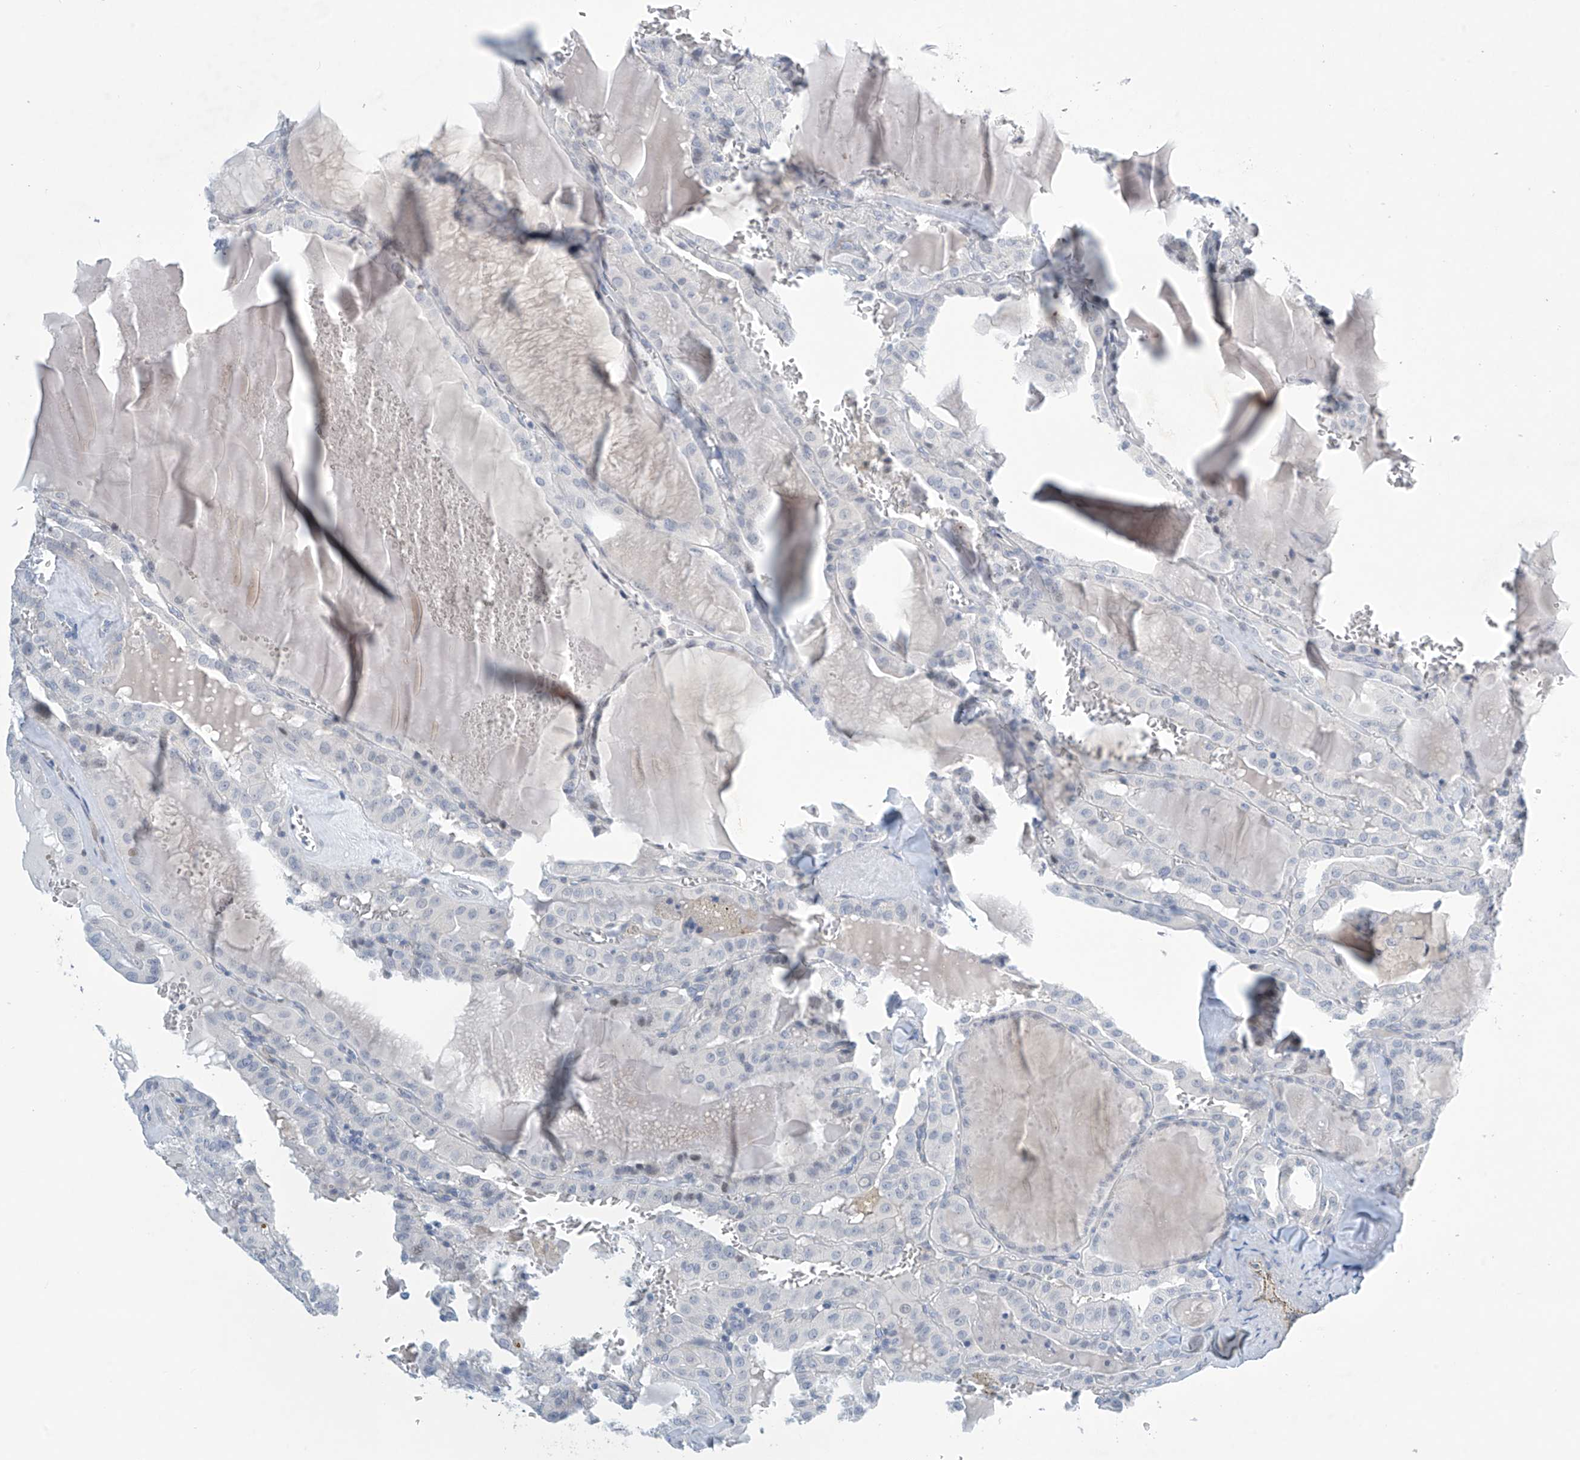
{"staining": {"intensity": "negative", "quantity": "none", "location": "none"}, "tissue": "thyroid cancer", "cell_type": "Tumor cells", "image_type": "cancer", "snomed": [{"axis": "morphology", "description": "Papillary adenocarcinoma, NOS"}, {"axis": "topography", "description": "Thyroid gland"}], "caption": "High magnification brightfield microscopy of papillary adenocarcinoma (thyroid) stained with DAB (brown) and counterstained with hematoxylin (blue): tumor cells show no significant staining. (Stains: DAB (3,3'-diaminobenzidine) immunohistochemistry with hematoxylin counter stain, Microscopy: brightfield microscopy at high magnification).", "gene": "SLC35A5", "patient": {"sex": "male", "age": 52}}